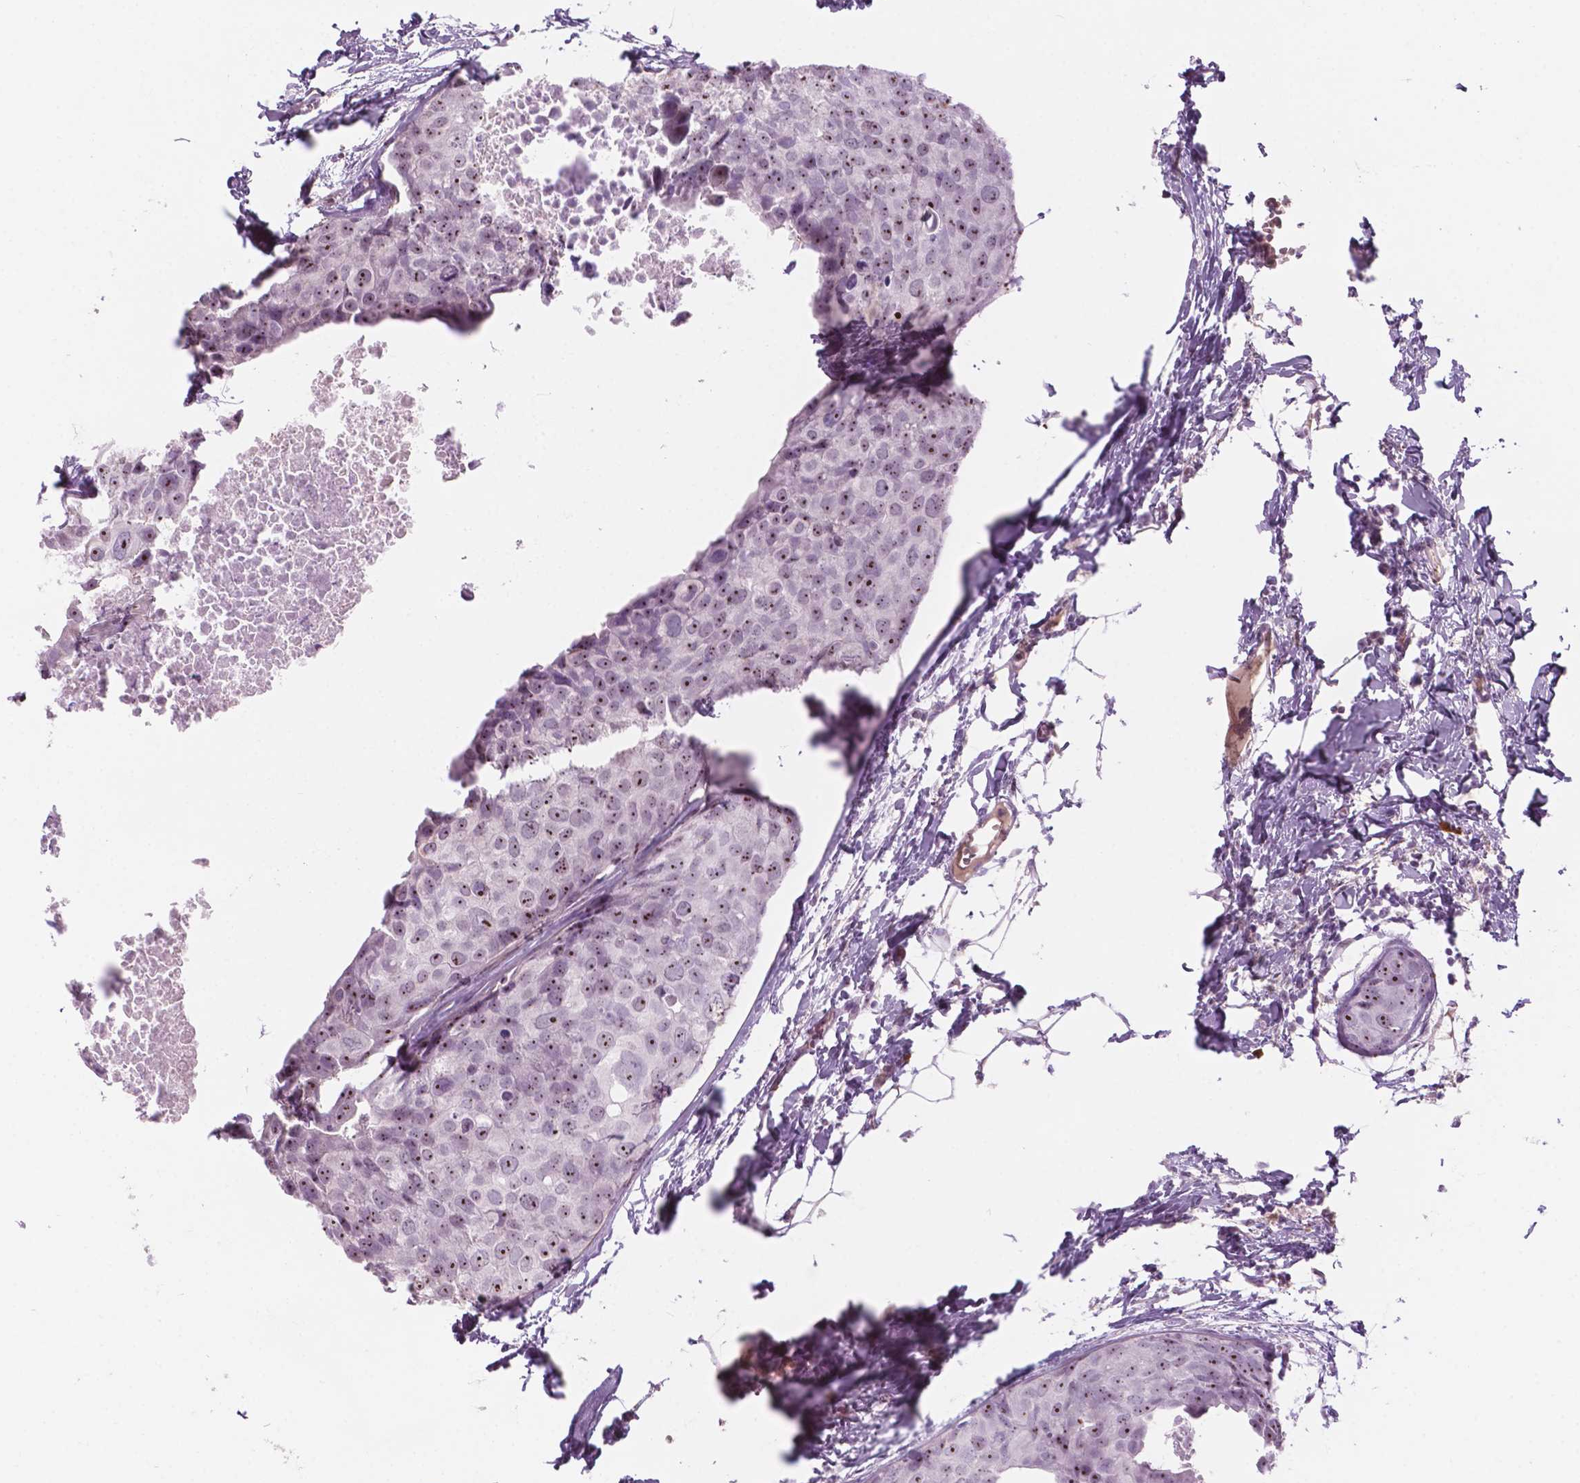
{"staining": {"intensity": "moderate", "quantity": "25%-75%", "location": "nuclear"}, "tissue": "breast cancer", "cell_type": "Tumor cells", "image_type": "cancer", "snomed": [{"axis": "morphology", "description": "Duct carcinoma"}, {"axis": "topography", "description": "Breast"}], "caption": "Breast invasive ductal carcinoma tissue demonstrates moderate nuclear positivity in about 25%-75% of tumor cells (IHC, brightfield microscopy, high magnification).", "gene": "ZNF853", "patient": {"sex": "female", "age": 38}}